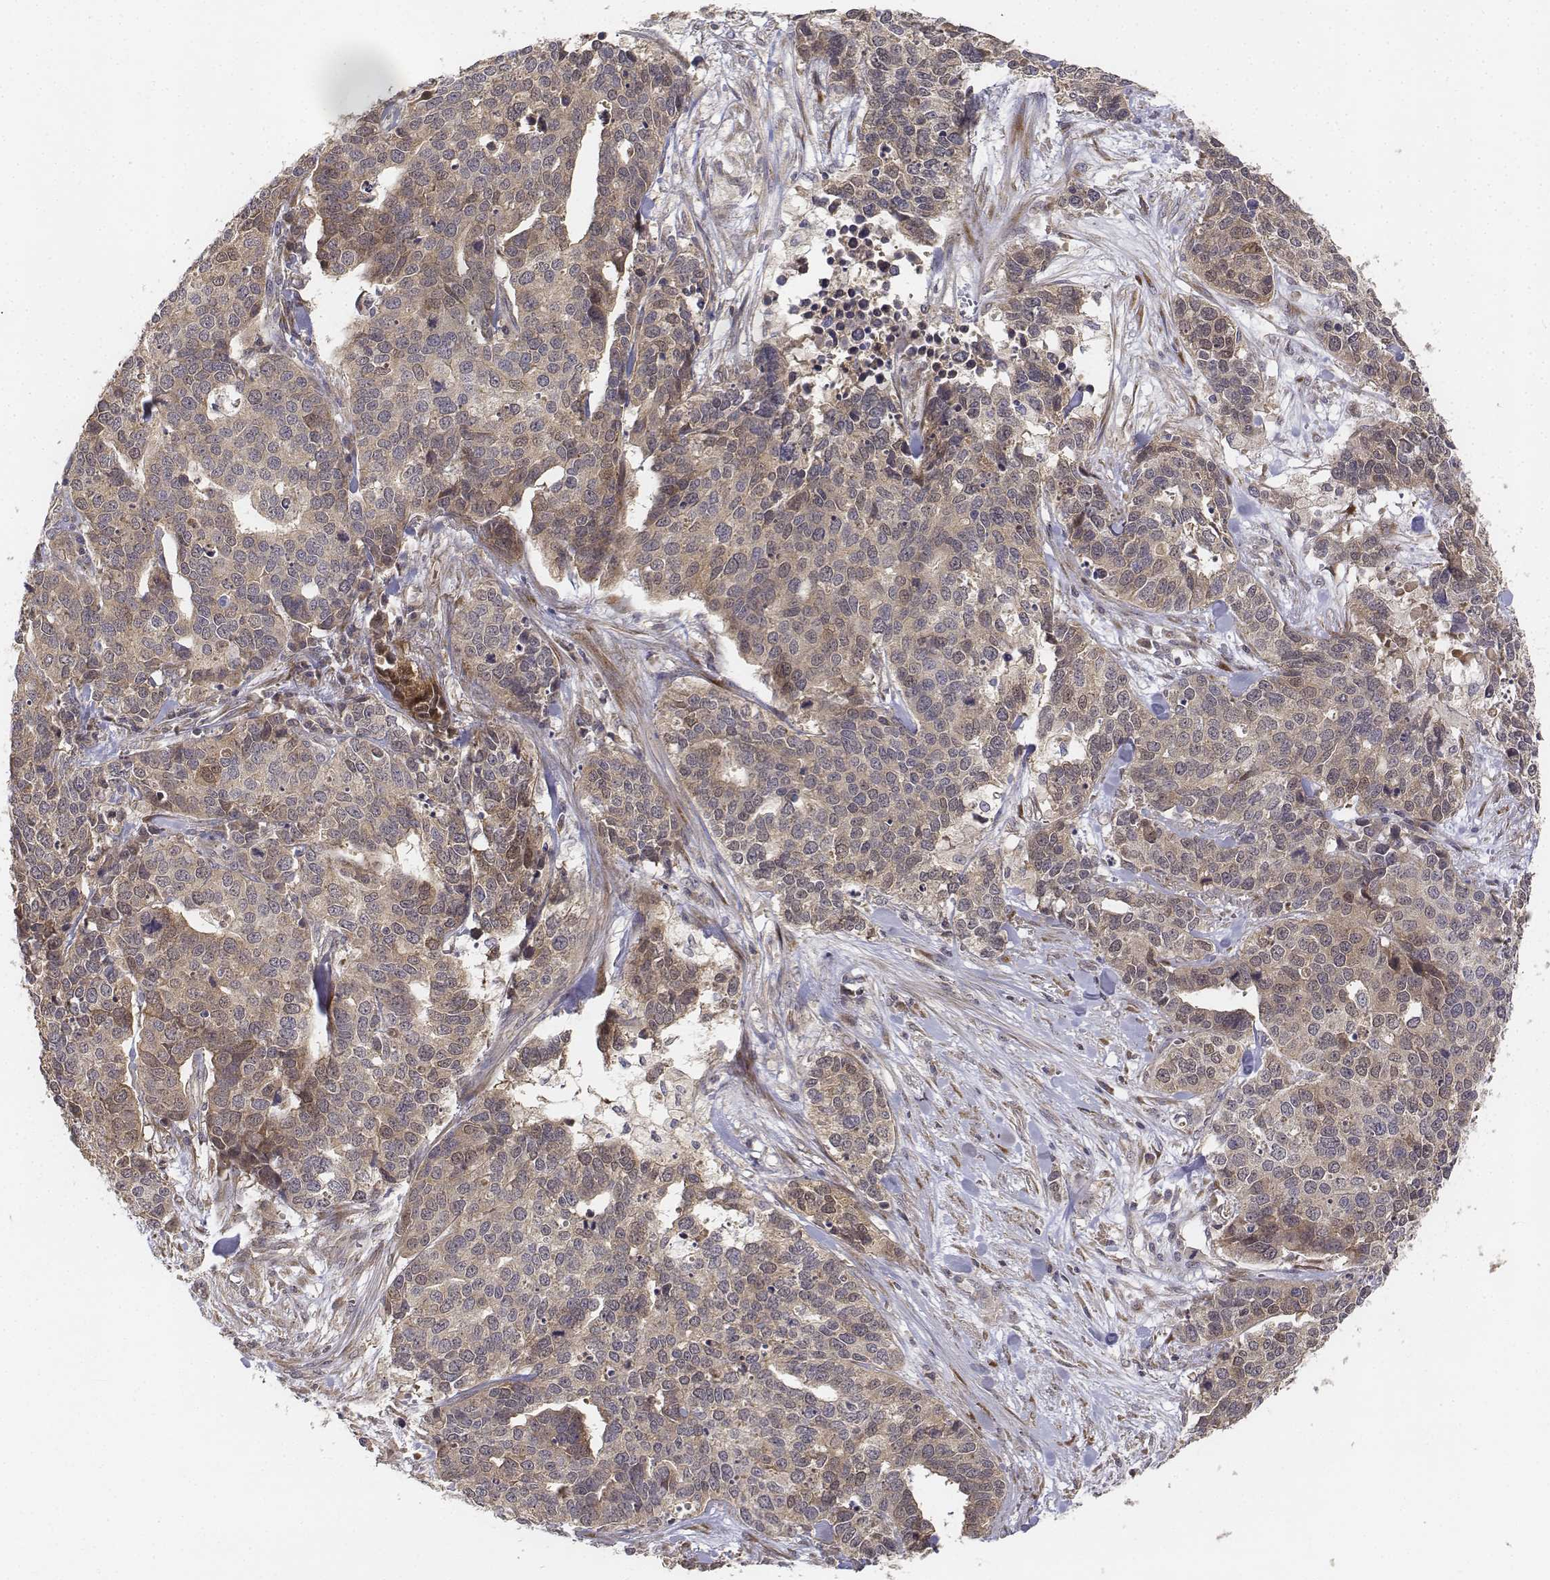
{"staining": {"intensity": "weak", "quantity": ">75%", "location": "cytoplasmic/membranous"}, "tissue": "ovarian cancer", "cell_type": "Tumor cells", "image_type": "cancer", "snomed": [{"axis": "morphology", "description": "Carcinoma, endometroid"}, {"axis": "topography", "description": "Ovary"}], "caption": "Protein staining of ovarian cancer (endometroid carcinoma) tissue displays weak cytoplasmic/membranous positivity in about >75% of tumor cells.", "gene": "FBXO21", "patient": {"sex": "female", "age": 65}}